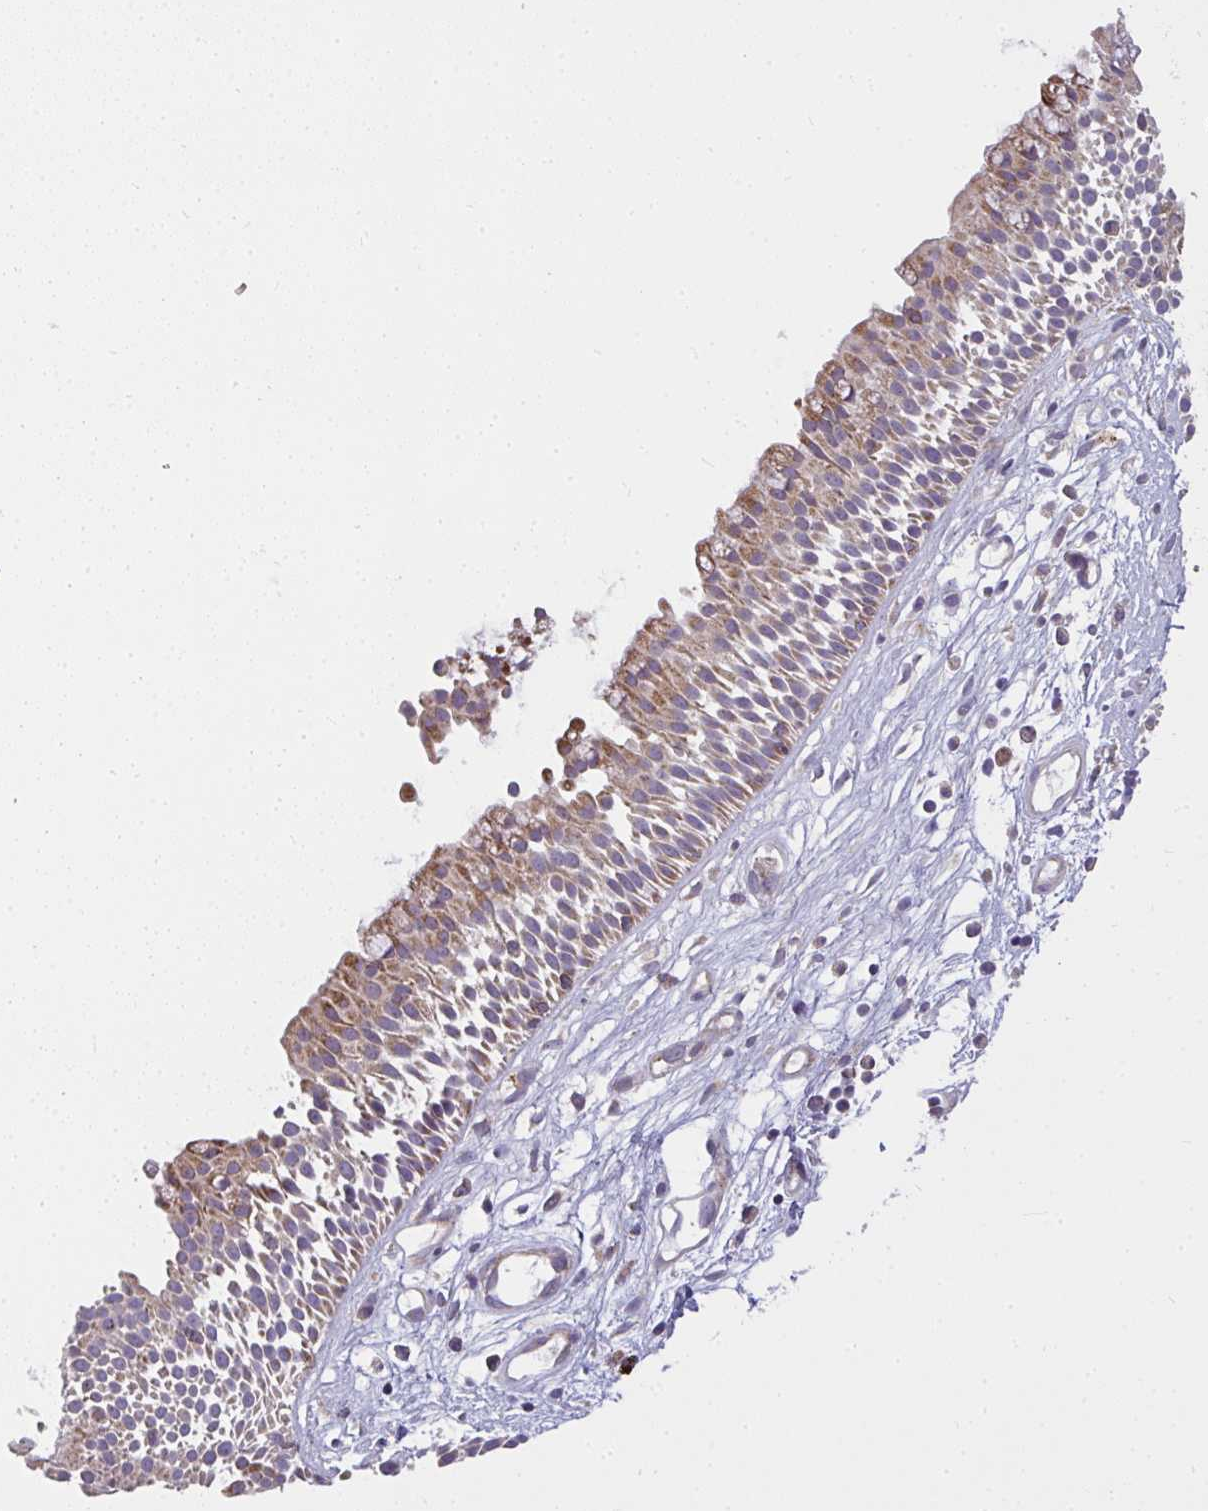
{"staining": {"intensity": "moderate", "quantity": ">75%", "location": "cytoplasmic/membranous"}, "tissue": "nasopharynx", "cell_type": "Respiratory epithelial cells", "image_type": "normal", "snomed": [{"axis": "morphology", "description": "Normal tissue, NOS"}, {"axis": "topography", "description": "Nasopharynx"}], "caption": "Respiratory epithelial cells show medium levels of moderate cytoplasmic/membranous staining in about >75% of cells in benign nasopharynx. (DAB IHC, brown staining for protein, blue staining for nuclei).", "gene": "SRRM4", "patient": {"sex": "male", "age": 56}}